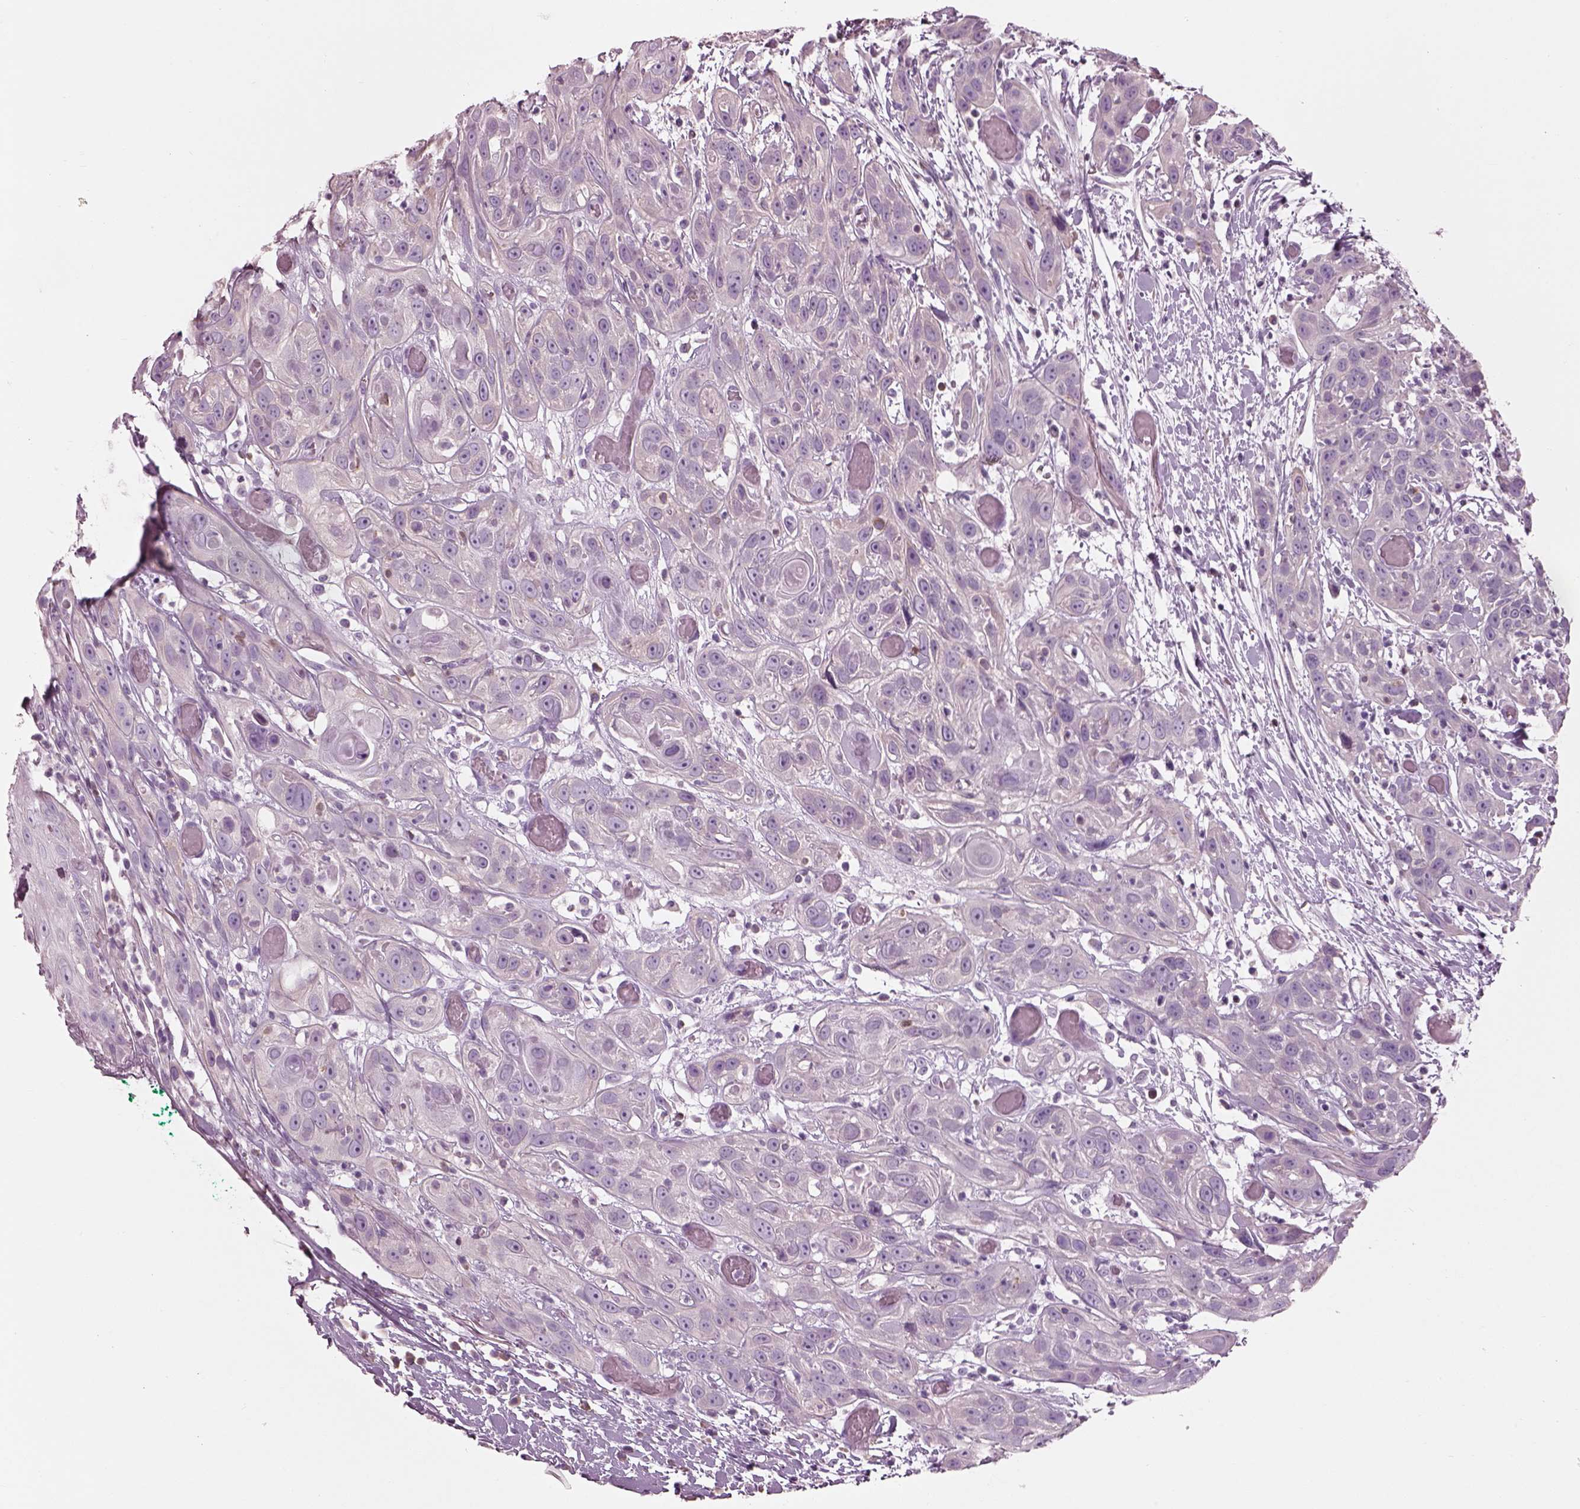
{"staining": {"intensity": "negative", "quantity": "none", "location": "none"}, "tissue": "head and neck cancer", "cell_type": "Tumor cells", "image_type": "cancer", "snomed": [{"axis": "morphology", "description": "Normal tissue, NOS"}, {"axis": "morphology", "description": "Squamous cell carcinoma, NOS"}, {"axis": "topography", "description": "Oral tissue"}, {"axis": "topography", "description": "Salivary gland"}, {"axis": "topography", "description": "Head-Neck"}], "caption": "An image of human head and neck cancer (squamous cell carcinoma) is negative for staining in tumor cells.", "gene": "SLC27A2", "patient": {"sex": "female", "age": 62}}